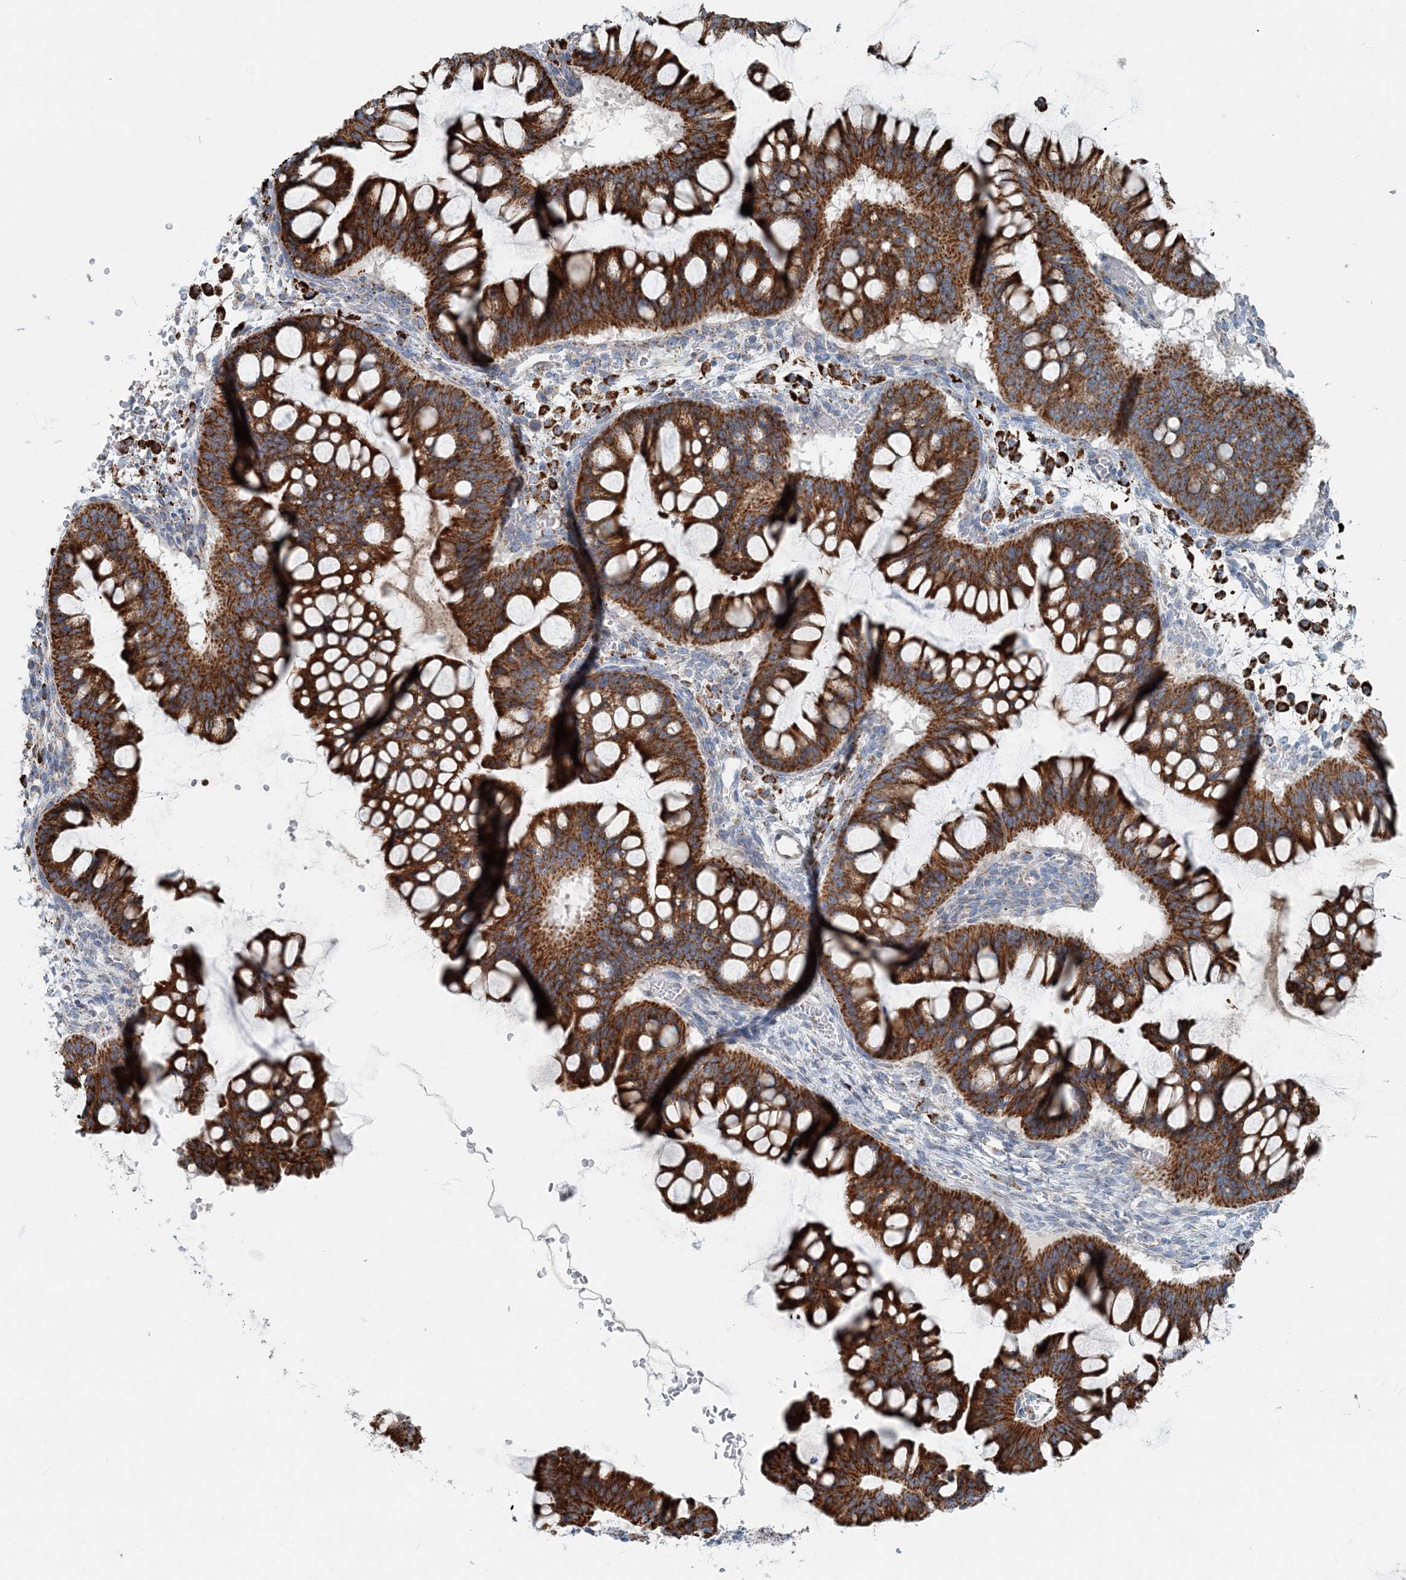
{"staining": {"intensity": "strong", "quantity": ">75%", "location": "cytoplasmic/membranous"}, "tissue": "ovarian cancer", "cell_type": "Tumor cells", "image_type": "cancer", "snomed": [{"axis": "morphology", "description": "Cystadenocarcinoma, mucinous, NOS"}, {"axis": "topography", "description": "Ovary"}], "caption": "Immunohistochemistry staining of ovarian cancer, which displays high levels of strong cytoplasmic/membranous staining in about >75% of tumor cells indicating strong cytoplasmic/membranous protein positivity. The staining was performed using DAB (brown) for protein detection and nuclei were counterstained in hematoxylin (blue).", "gene": "INTU", "patient": {"sex": "female", "age": 73}}